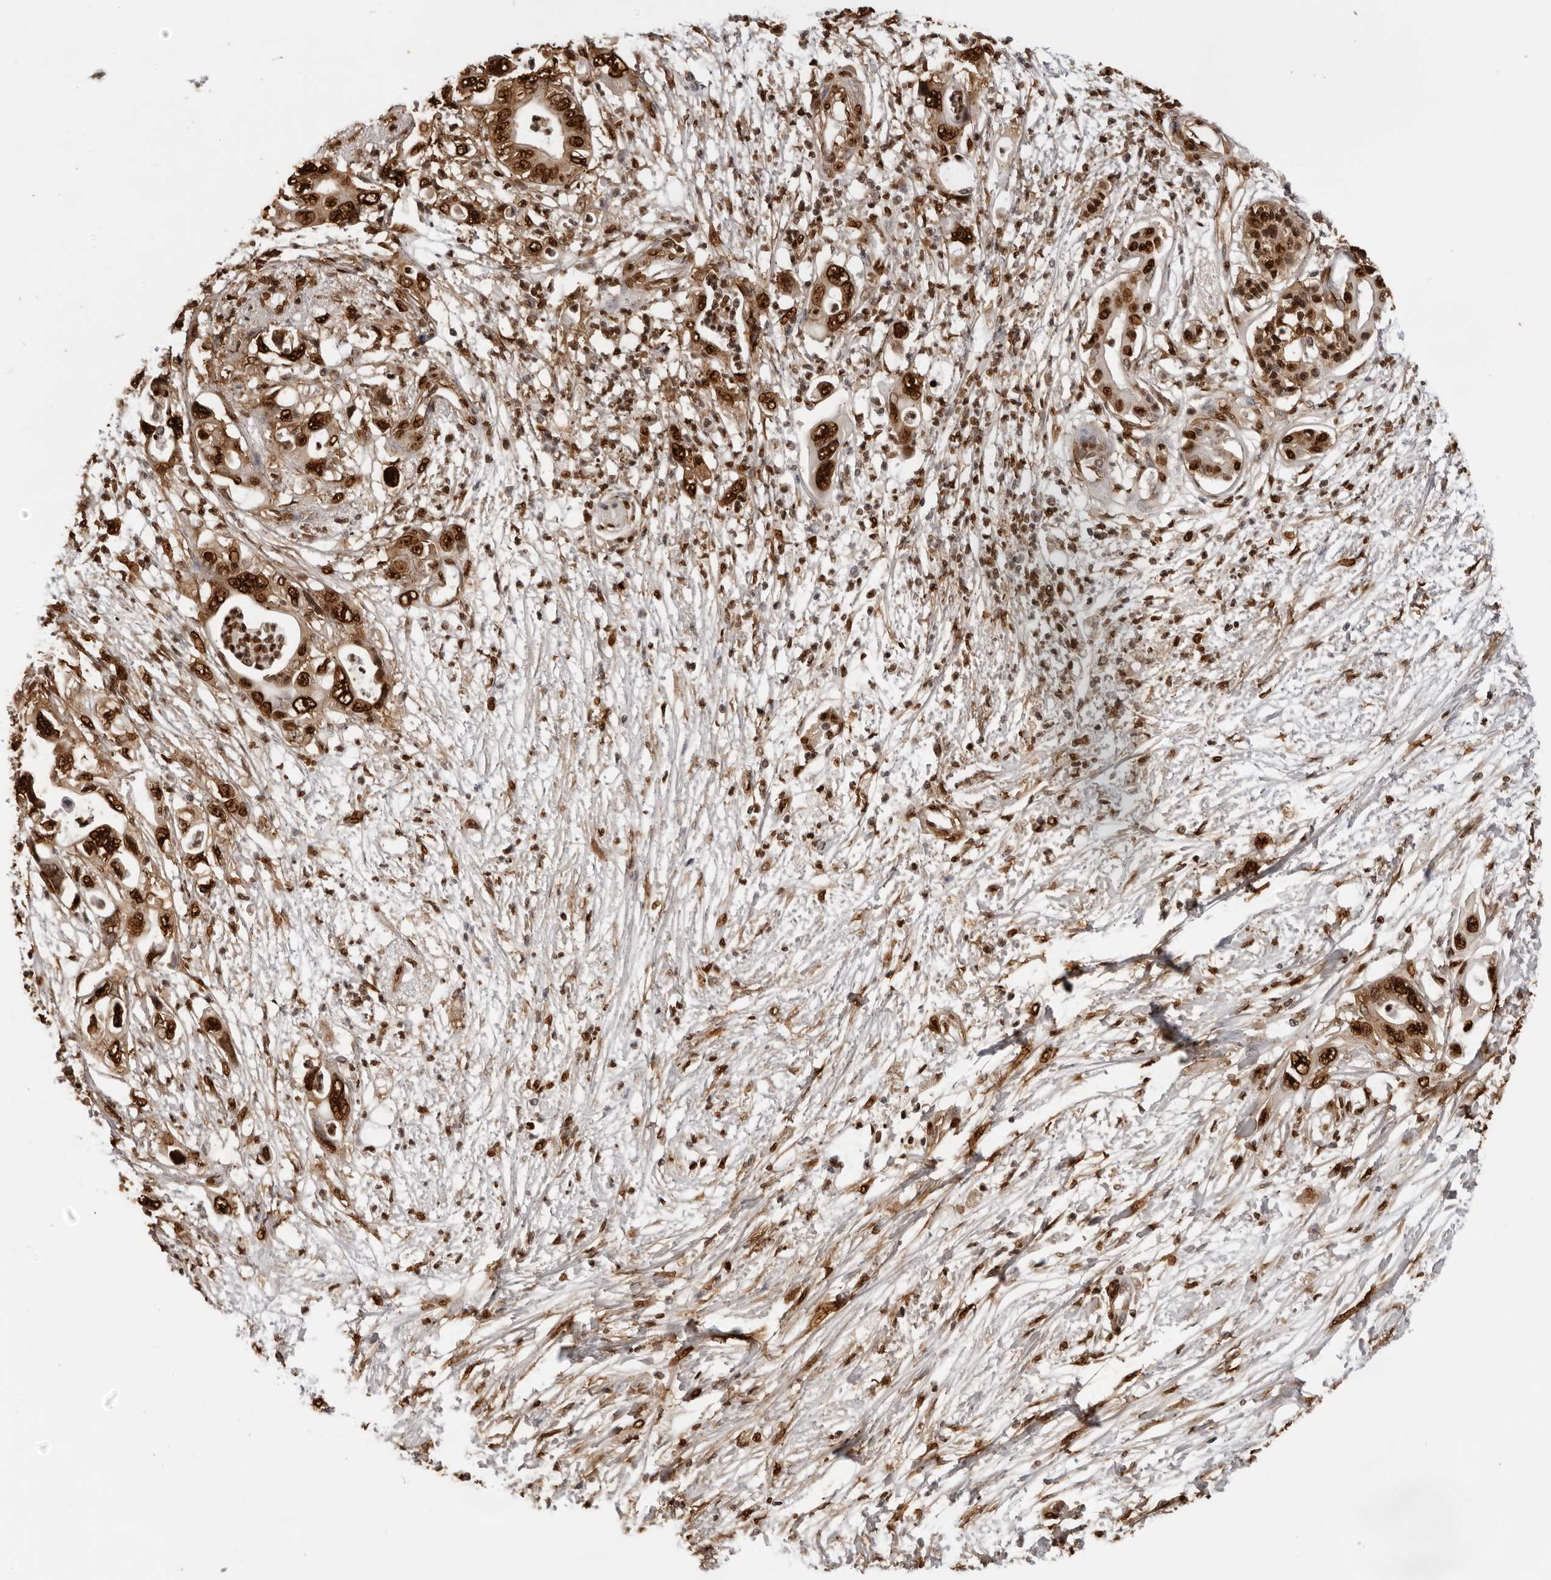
{"staining": {"intensity": "strong", "quantity": ">75%", "location": "nuclear"}, "tissue": "pancreatic cancer", "cell_type": "Tumor cells", "image_type": "cancer", "snomed": [{"axis": "morphology", "description": "Adenocarcinoma, NOS"}, {"axis": "topography", "description": "Pancreas"}], "caption": "Protein expression analysis of pancreatic cancer shows strong nuclear staining in about >75% of tumor cells. The staining was performed using DAB (3,3'-diaminobenzidine), with brown indicating positive protein expression. Nuclei are stained blue with hematoxylin.", "gene": "ZFP91", "patient": {"sex": "male", "age": 66}}